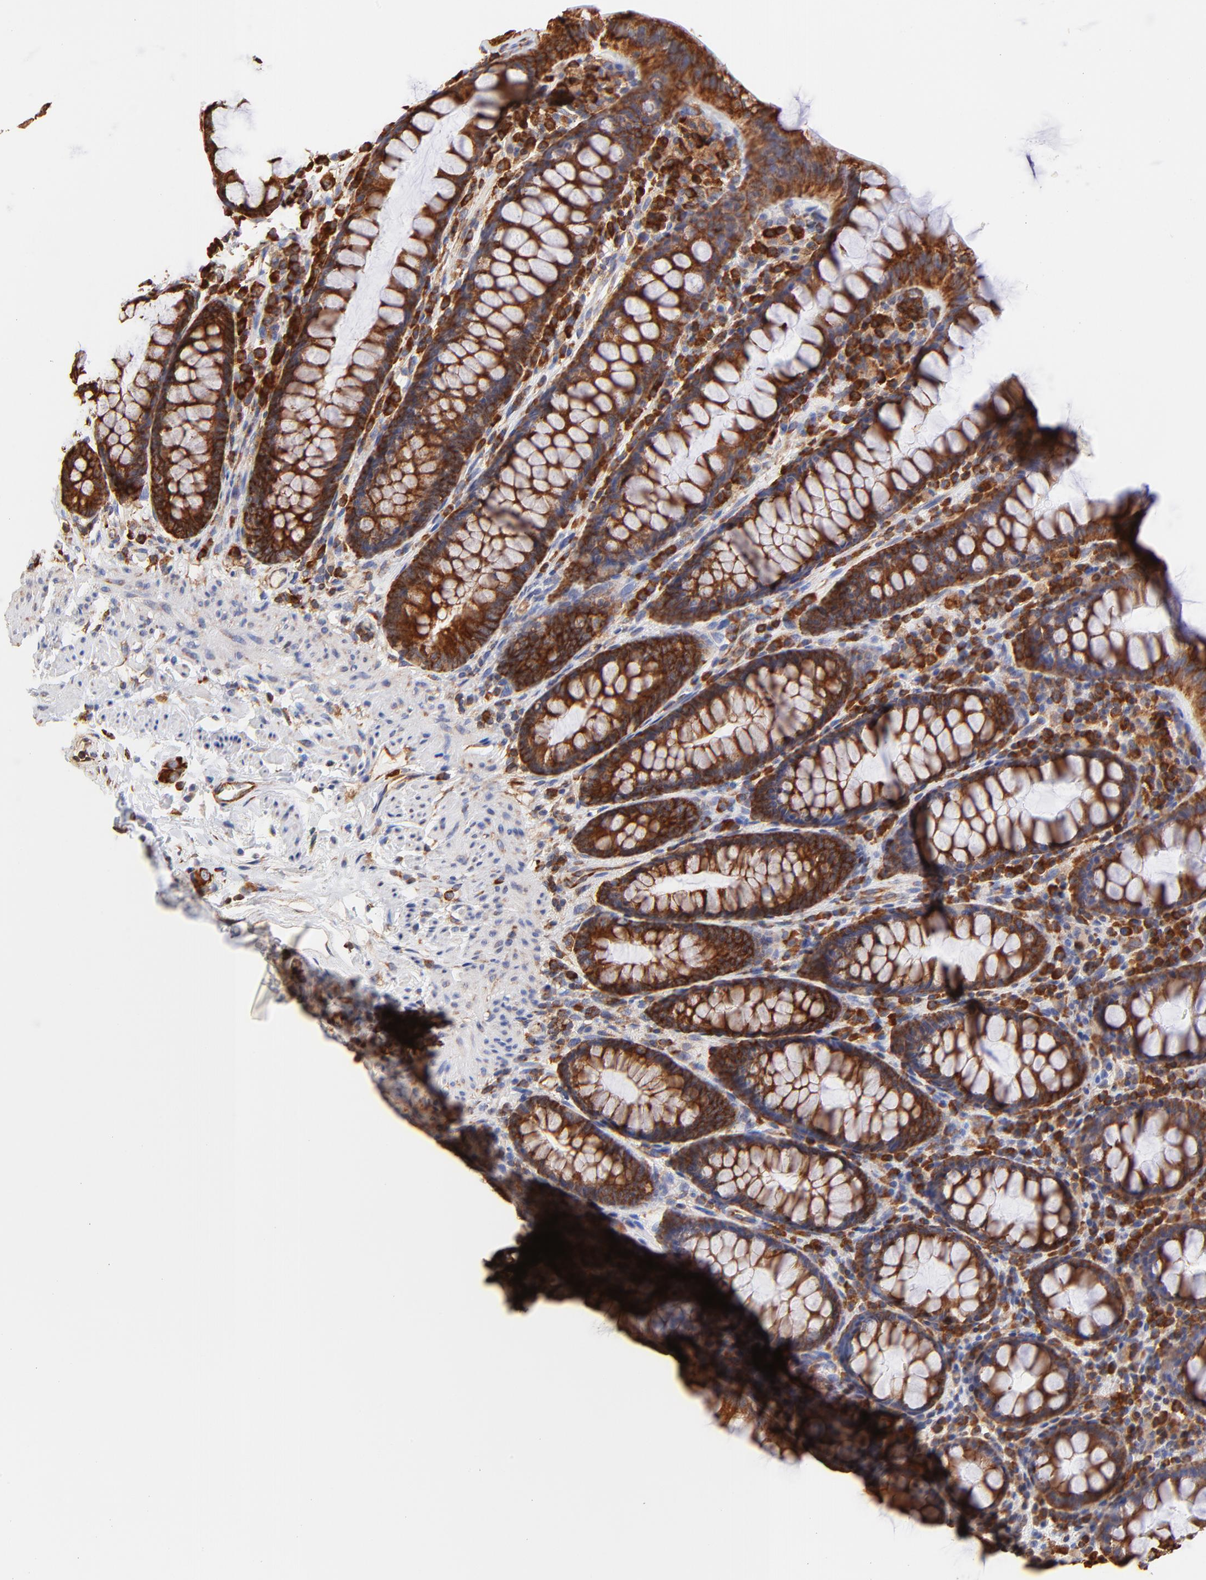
{"staining": {"intensity": "strong", "quantity": ">75%", "location": "cytoplasmic/membranous"}, "tissue": "rectum", "cell_type": "Glandular cells", "image_type": "normal", "snomed": [{"axis": "morphology", "description": "Normal tissue, NOS"}, {"axis": "topography", "description": "Rectum"}], "caption": "Immunohistochemistry (DAB) staining of normal rectum shows strong cytoplasmic/membranous protein positivity in approximately >75% of glandular cells.", "gene": "RPL27", "patient": {"sex": "male", "age": 92}}